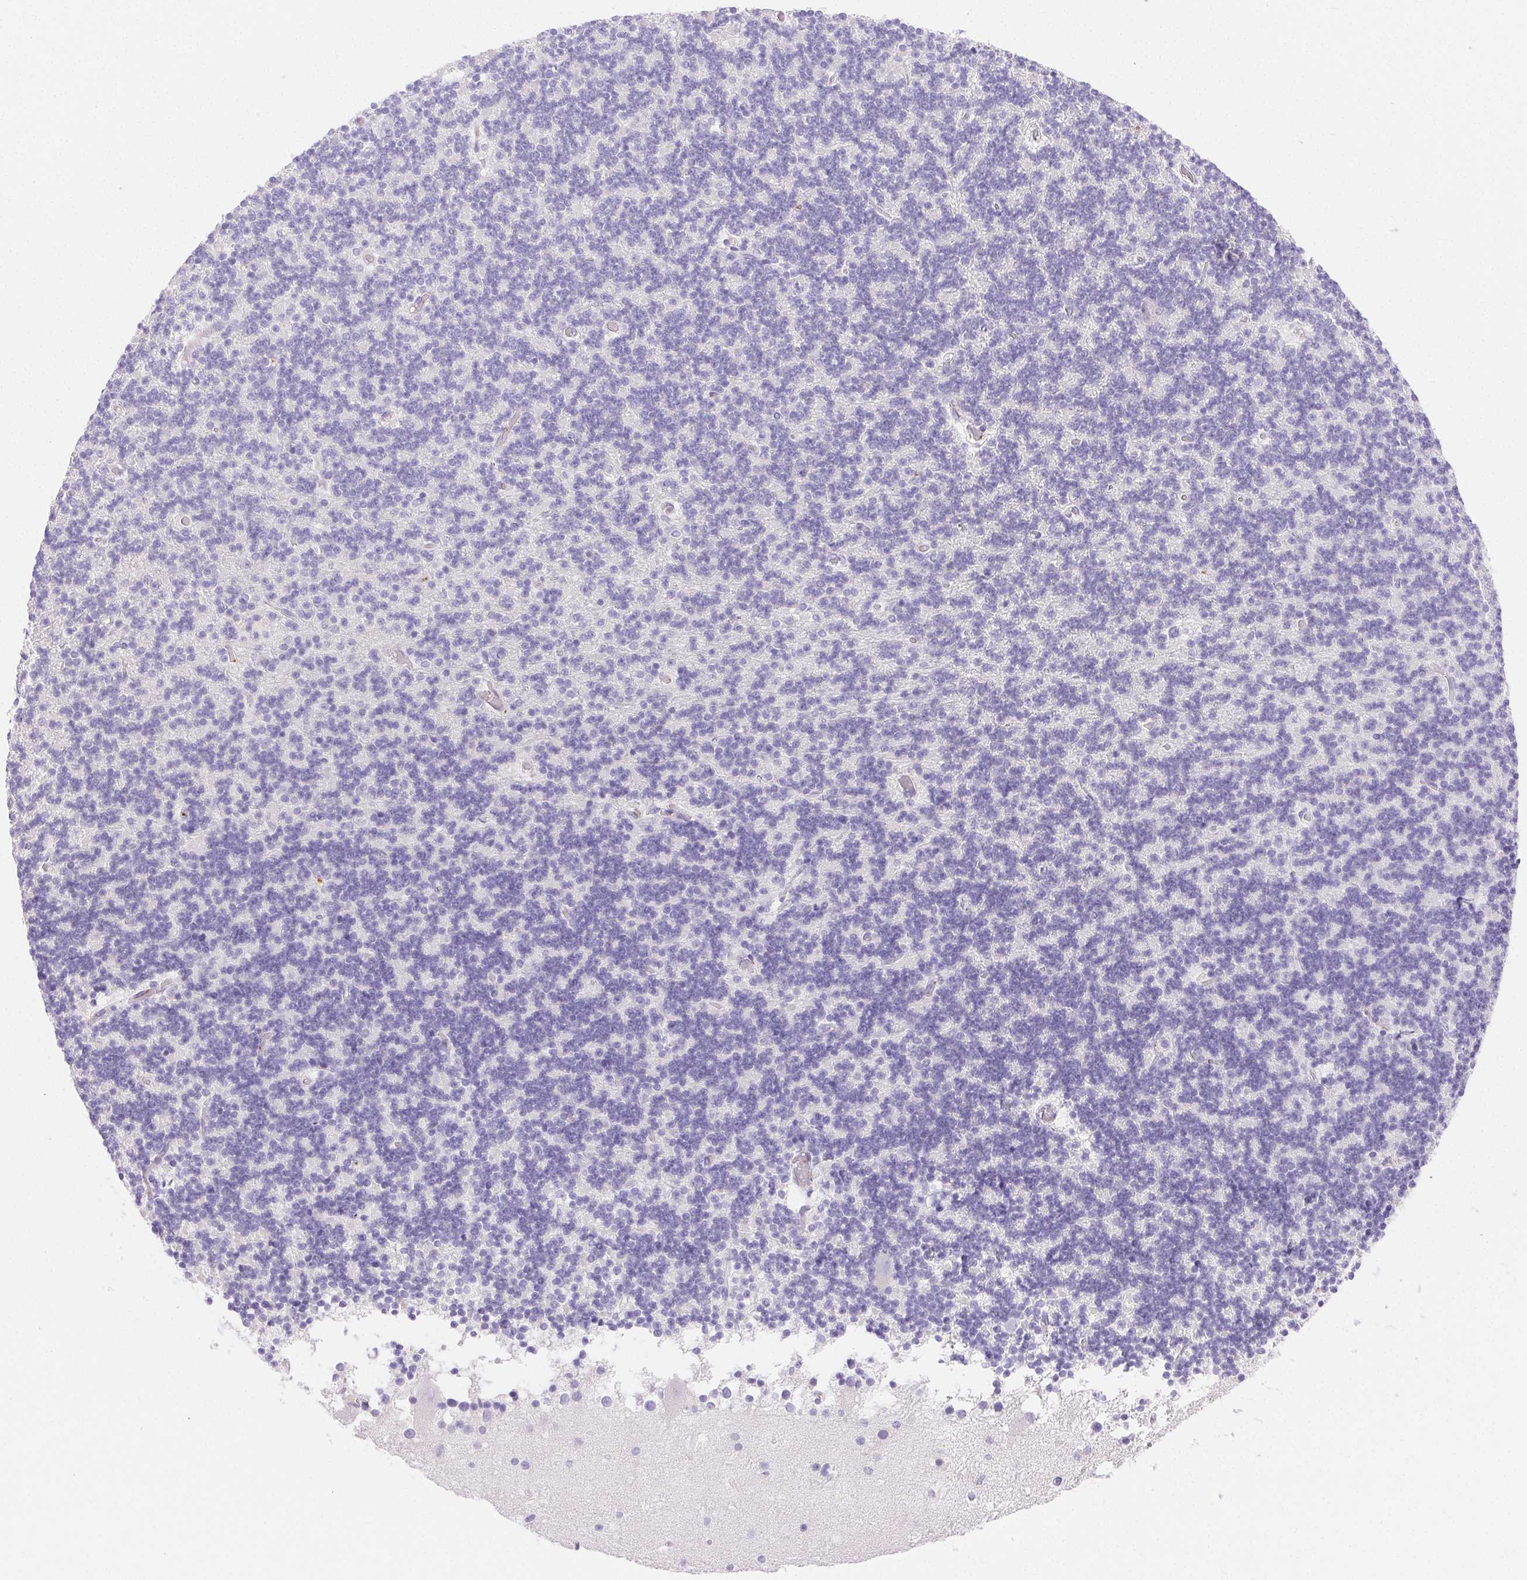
{"staining": {"intensity": "negative", "quantity": "none", "location": "none"}, "tissue": "cerebellum", "cell_type": "Cells in granular layer", "image_type": "normal", "snomed": [{"axis": "morphology", "description": "Normal tissue, NOS"}, {"axis": "topography", "description": "Cerebellum"}], "caption": "The immunohistochemistry (IHC) histopathology image has no significant staining in cells in granular layer of cerebellum.", "gene": "FGA", "patient": {"sex": "male", "age": 70}}